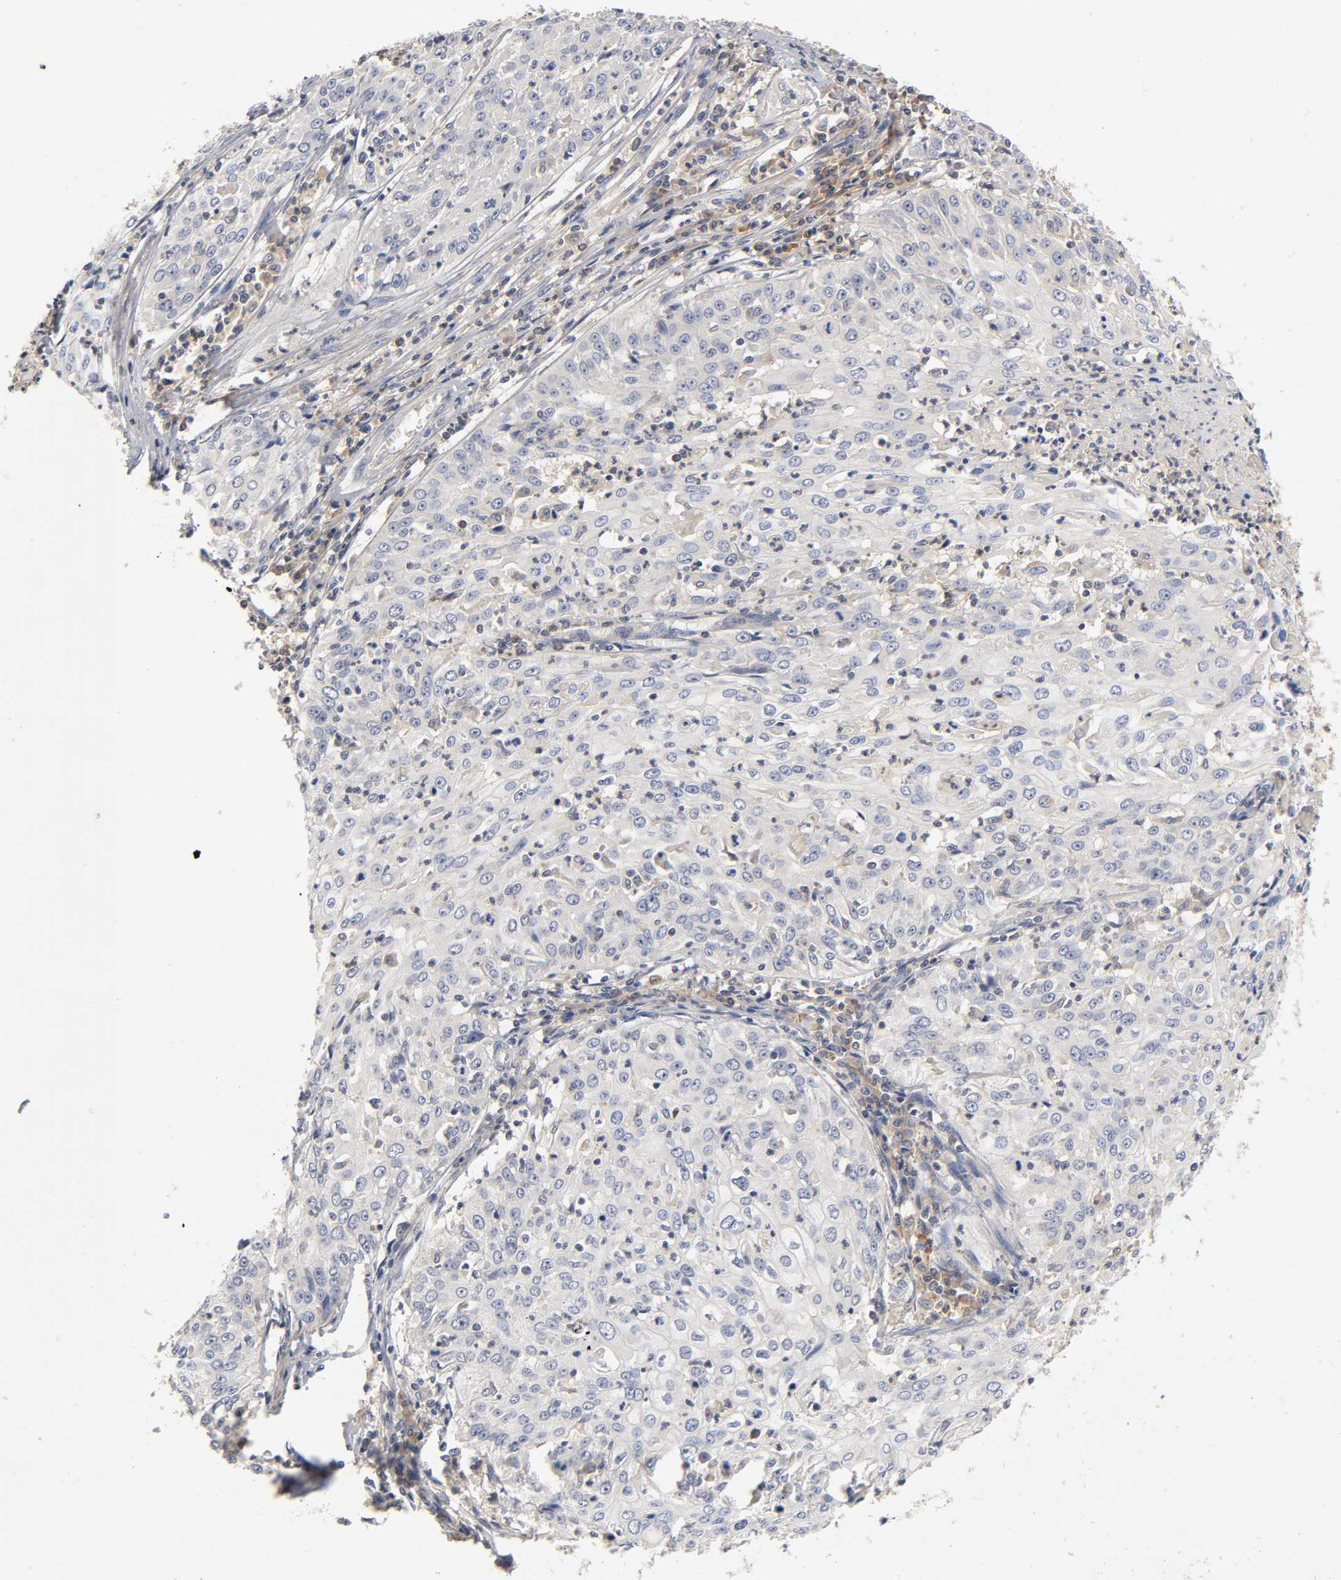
{"staining": {"intensity": "negative", "quantity": "none", "location": "none"}, "tissue": "cervical cancer", "cell_type": "Tumor cells", "image_type": "cancer", "snomed": [{"axis": "morphology", "description": "Squamous cell carcinoma, NOS"}, {"axis": "topography", "description": "Cervix"}], "caption": "This is a micrograph of immunohistochemistry (IHC) staining of cervical squamous cell carcinoma, which shows no expression in tumor cells. (DAB (3,3'-diaminobenzidine) immunohistochemistry with hematoxylin counter stain).", "gene": "RHOA", "patient": {"sex": "female", "age": 39}}